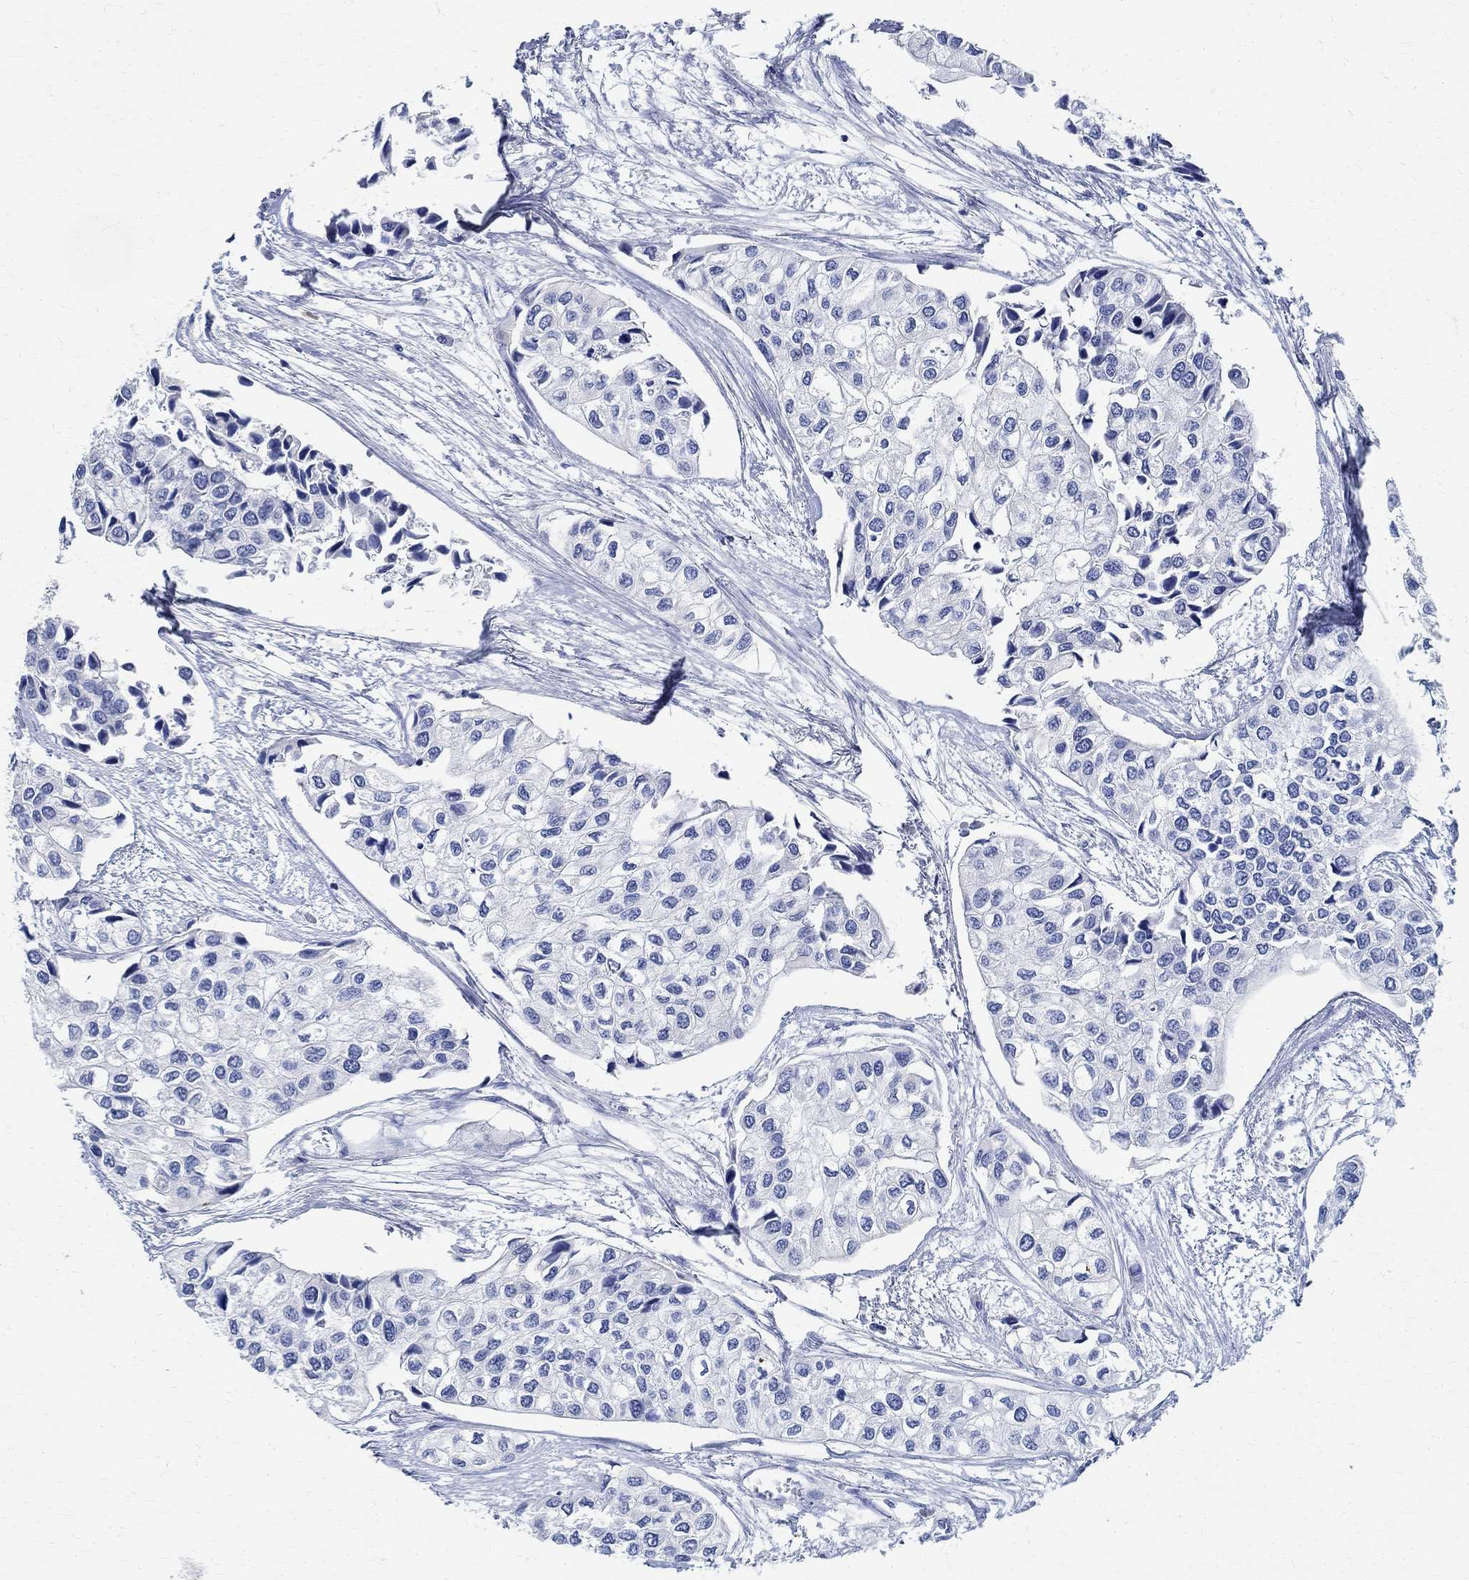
{"staining": {"intensity": "negative", "quantity": "none", "location": "none"}, "tissue": "urothelial cancer", "cell_type": "Tumor cells", "image_type": "cancer", "snomed": [{"axis": "morphology", "description": "Urothelial carcinoma, High grade"}, {"axis": "topography", "description": "Urinary bladder"}], "caption": "Immunohistochemistry histopathology image of human urothelial cancer stained for a protein (brown), which shows no expression in tumor cells. (Brightfield microscopy of DAB IHC at high magnification).", "gene": "PRX", "patient": {"sex": "male", "age": 73}}